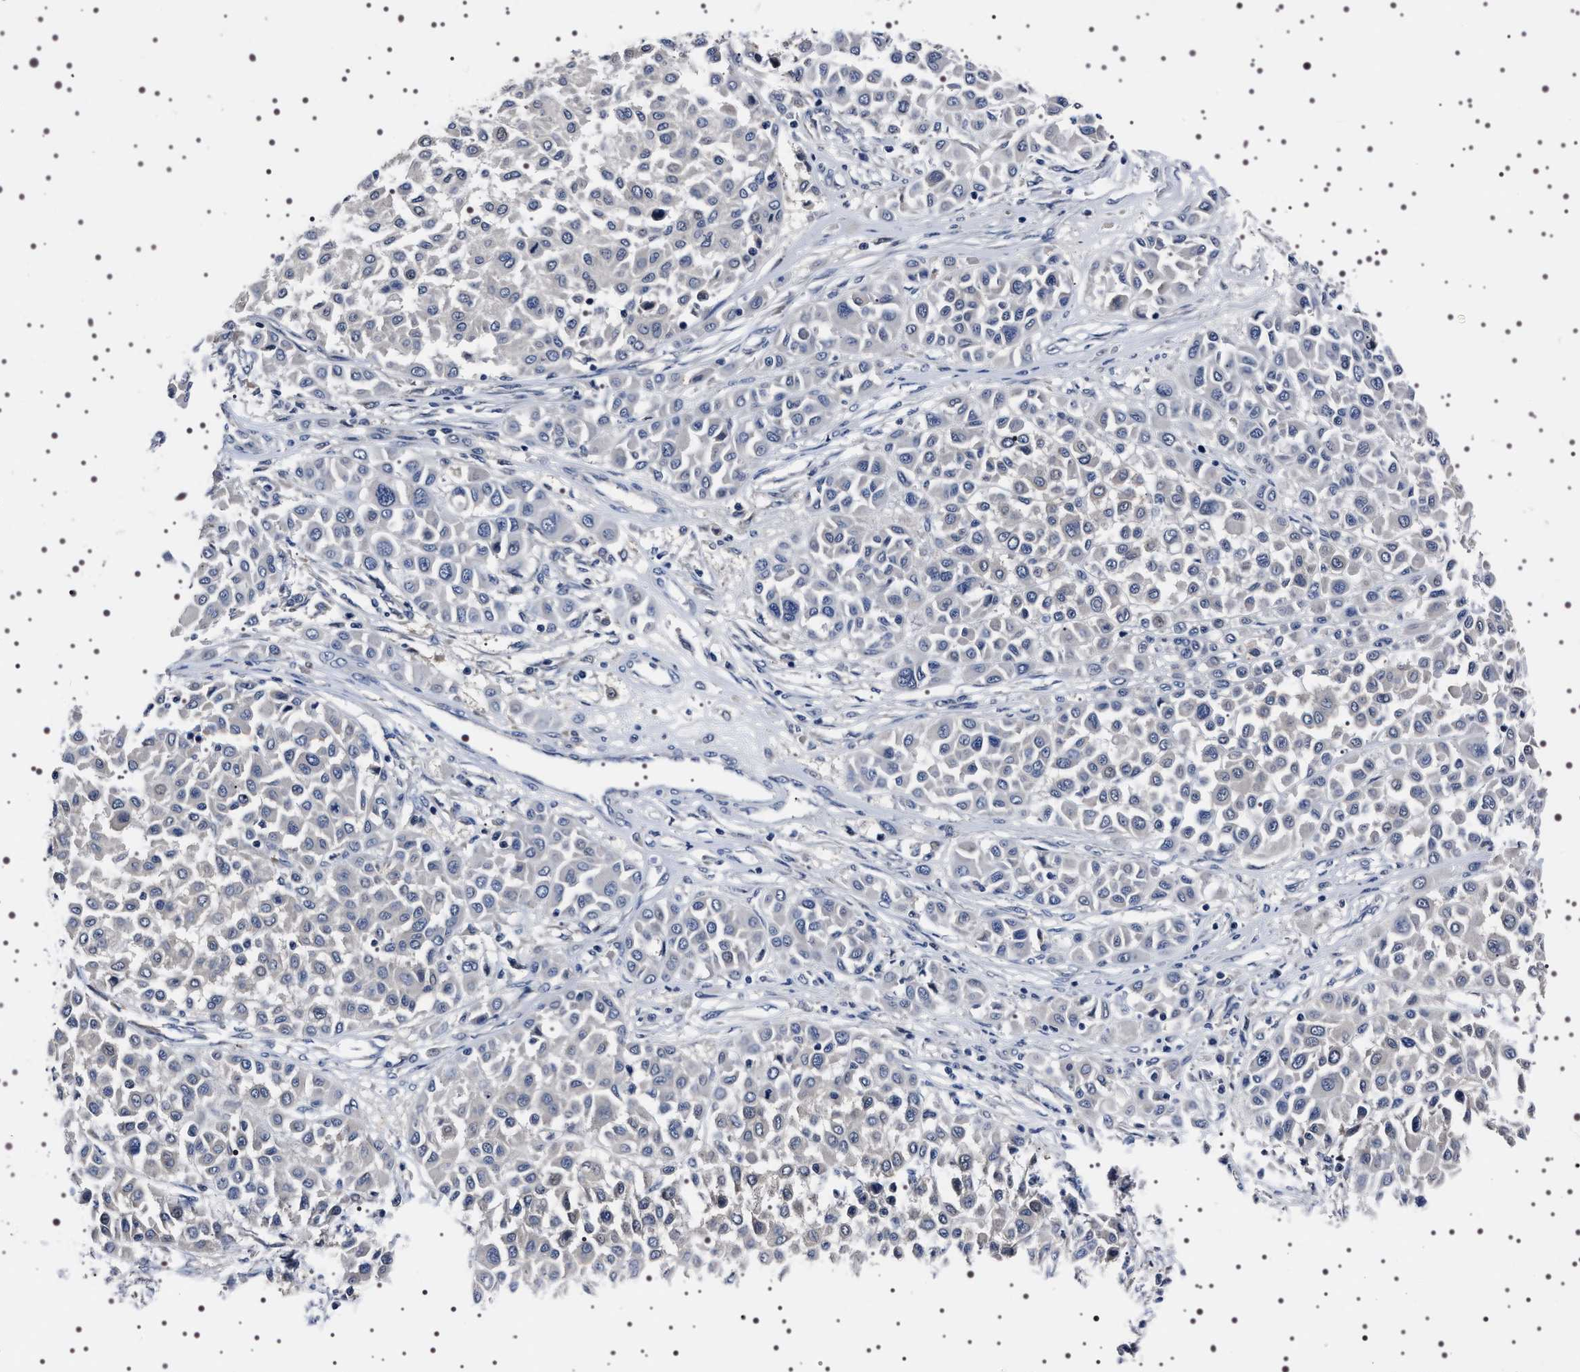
{"staining": {"intensity": "negative", "quantity": "none", "location": "none"}, "tissue": "melanoma", "cell_type": "Tumor cells", "image_type": "cancer", "snomed": [{"axis": "morphology", "description": "Malignant melanoma, Metastatic site"}, {"axis": "topography", "description": "Soft tissue"}], "caption": "Tumor cells show no significant positivity in malignant melanoma (metastatic site). Brightfield microscopy of IHC stained with DAB (brown) and hematoxylin (blue), captured at high magnification.", "gene": "TARBP1", "patient": {"sex": "male", "age": 41}}